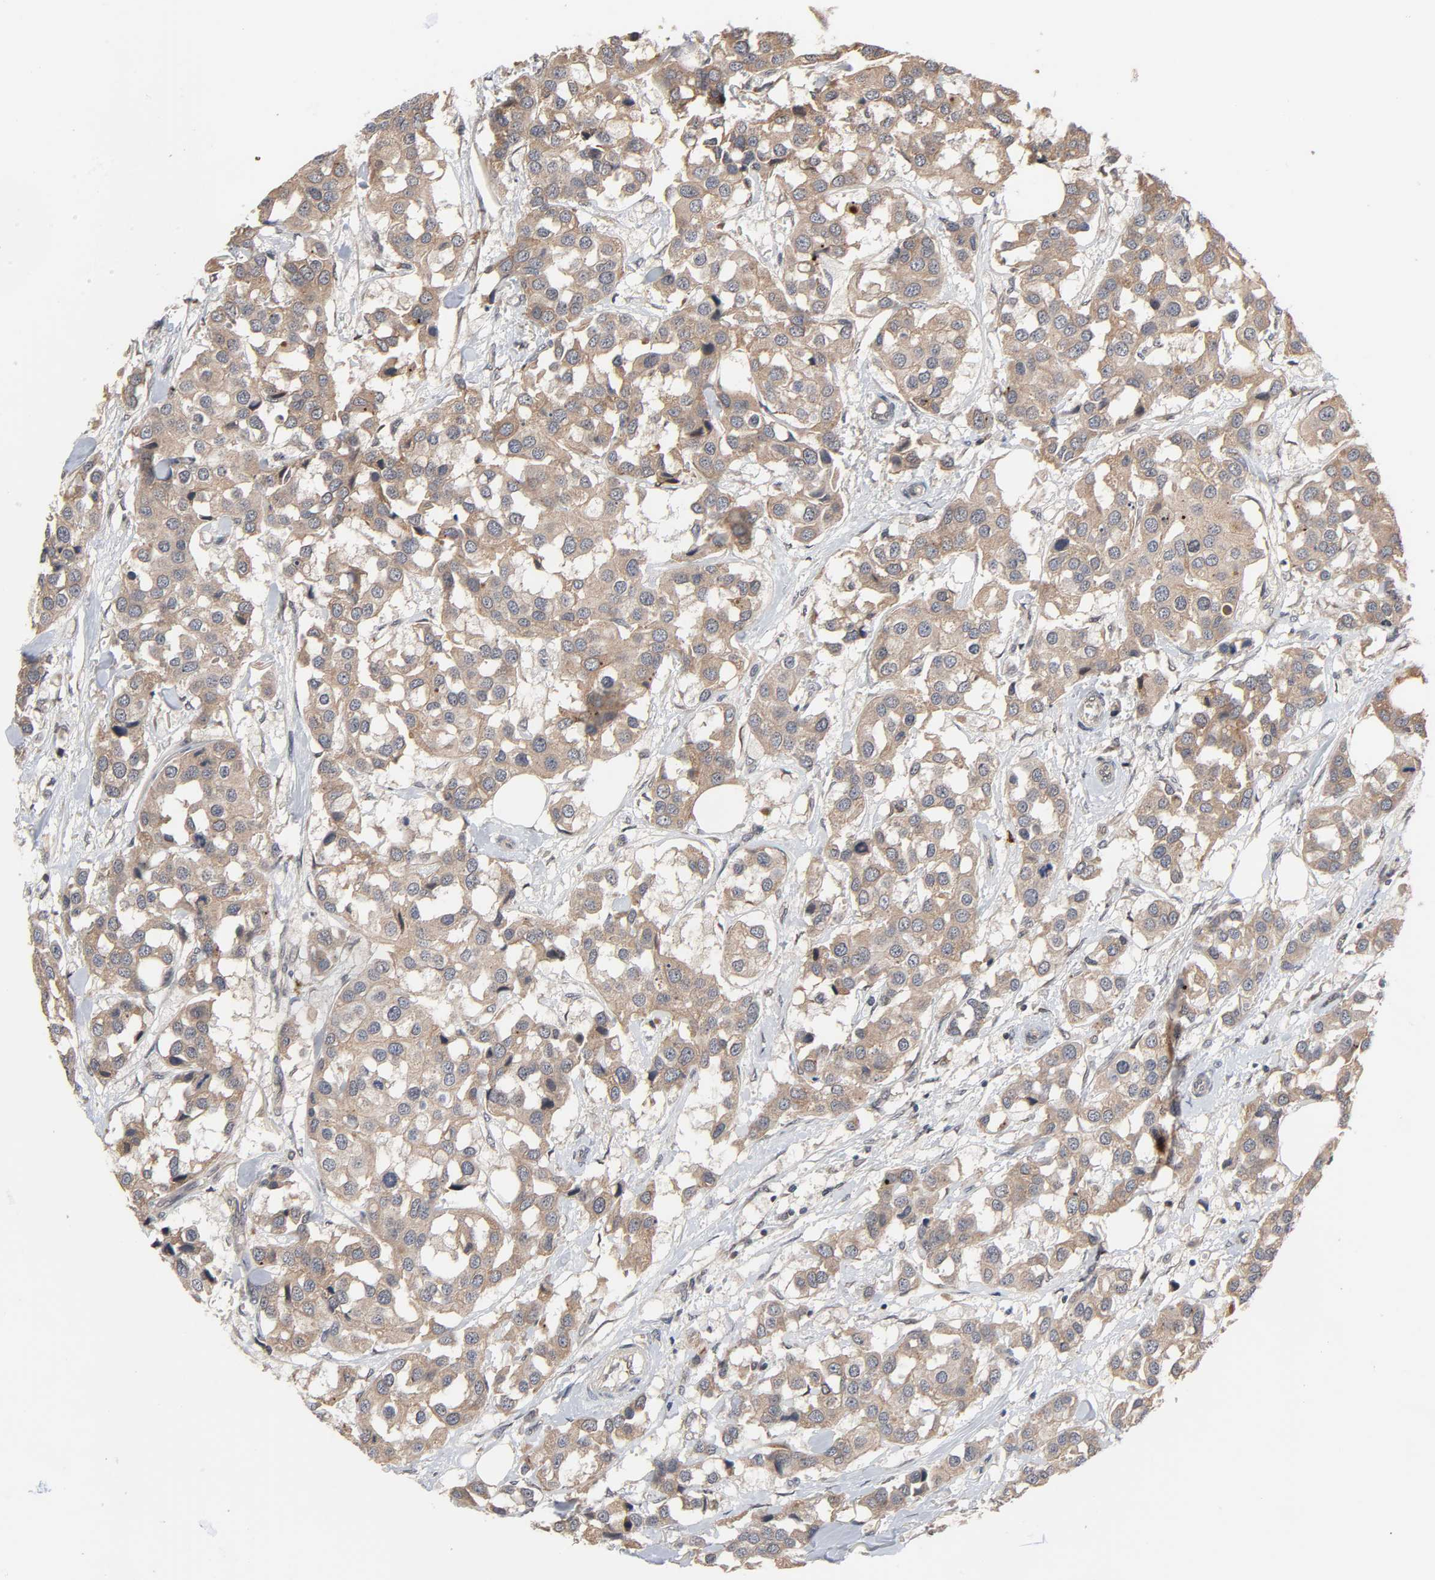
{"staining": {"intensity": "moderate", "quantity": ">75%", "location": "cytoplasmic/membranous"}, "tissue": "breast cancer", "cell_type": "Tumor cells", "image_type": "cancer", "snomed": [{"axis": "morphology", "description": "Duct carcinoma"}, {"axis": "topography", "description": "Breast"}], "caption": "Immunohistochemistry (IHC) micrograph of neoplastic tissue: human invasive ductal carcinoma (breast) stained using immunohistochemistry (IHC) demonstrates medium levels of moderate protein expression localized specifically in the cytoplasmic/membranous of tumor cells, appearing as a cytoplasmic/membranous brown color.", "gene": "CCDC175", "patient": {"sex": "female", "age": 80}}